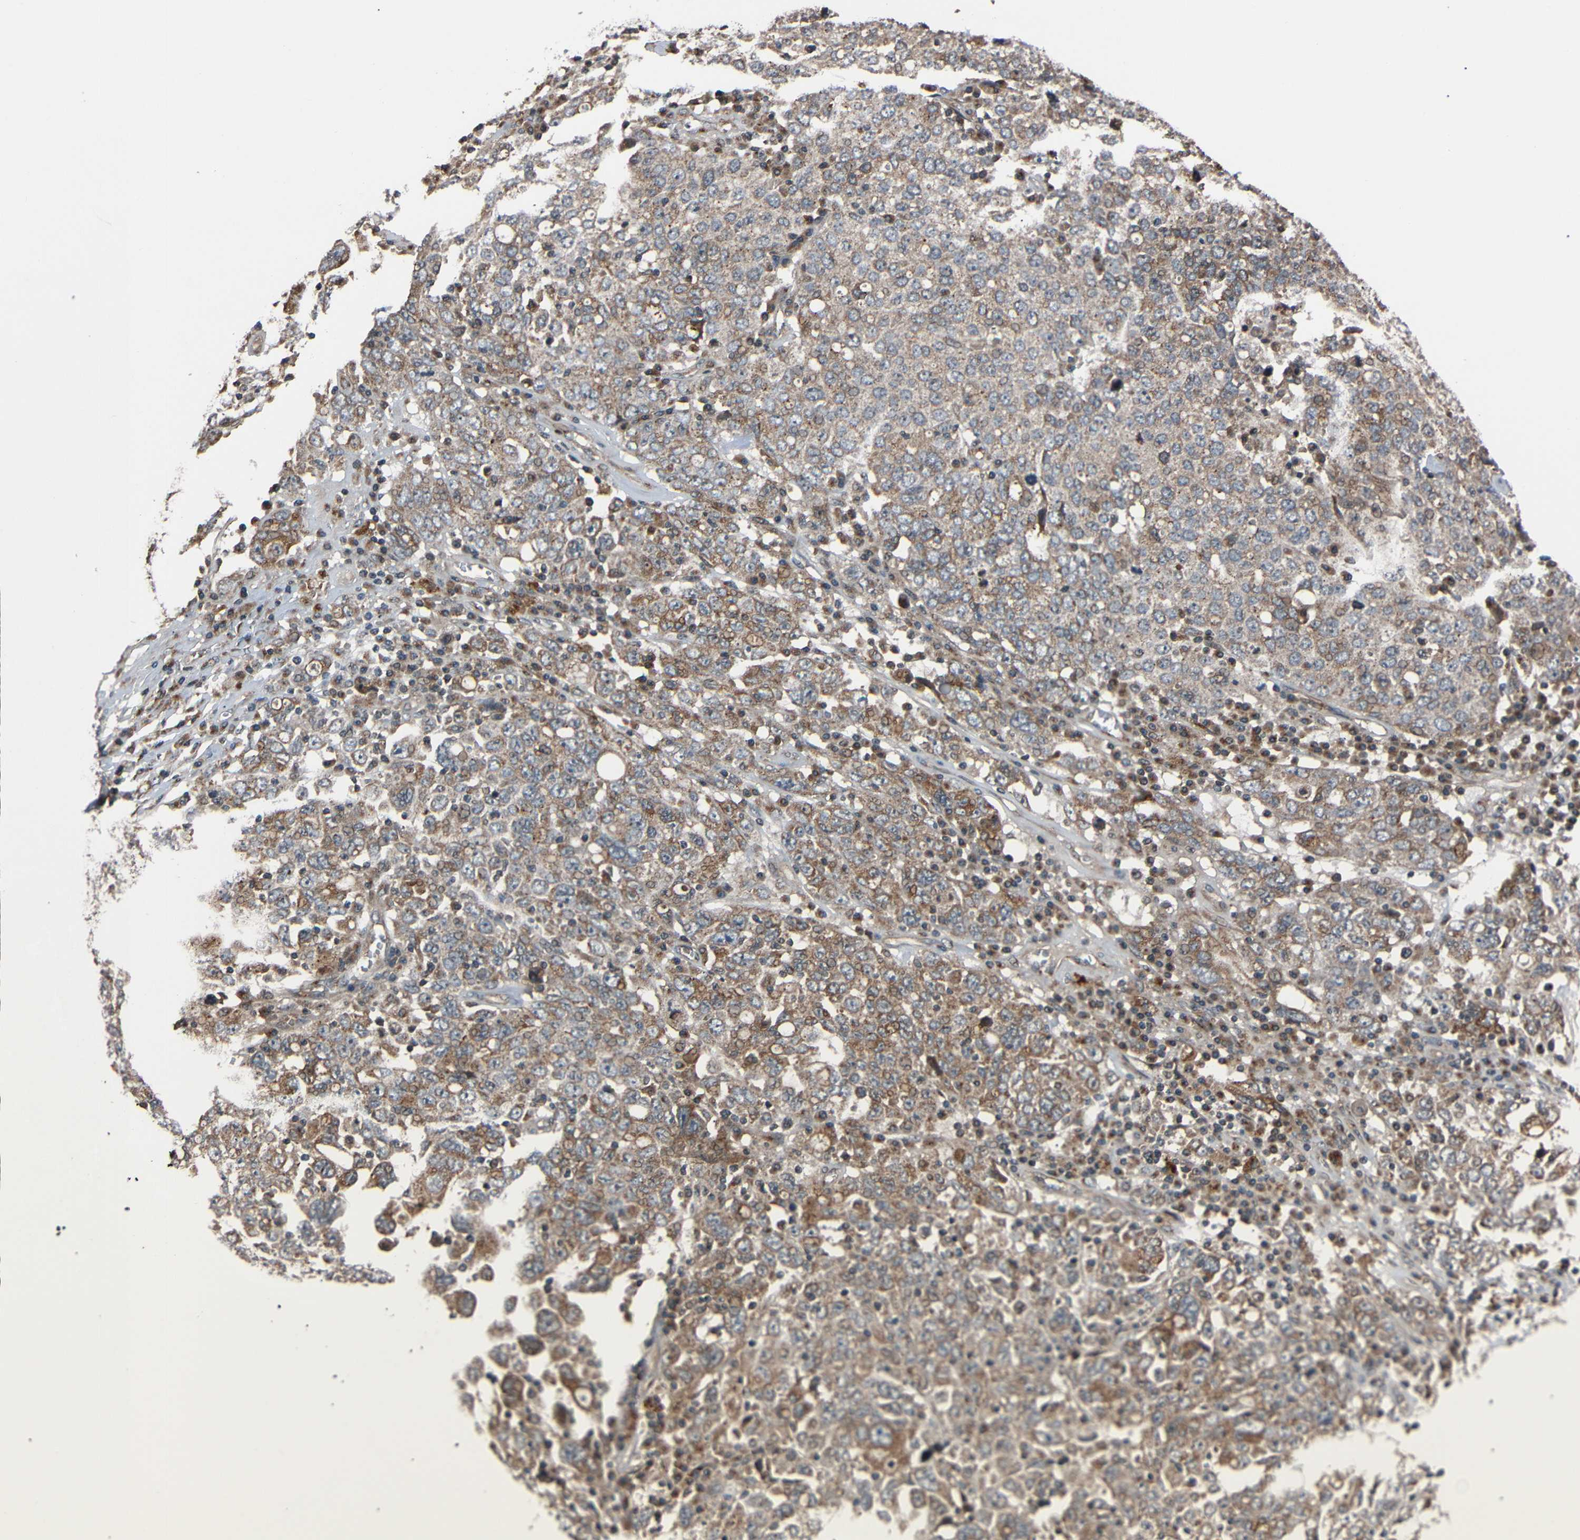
{"staining": {"intensity": "moderate", "quantity": "25%-75%", "location": "cytoplasmic/membranous"}, "tissue": "ovarian cancer", "cell_type": "Tumor cells", "image_type": "cancer", "snomed": [{"axis": "morphology", "description": "Carcinoma, endometroid"}, {"axis": "topography", "description": "Ovary"}], "caption": "Approximately 25%-75% of tumor cells in ovarian cancer (endometroid carcinoma) display moderate cytoplasmic/membranous protein staining as visualized by brown immunohistochemical staining.", "gene": "AKAP9", "patient": {"sex": "female", "age": 62}}